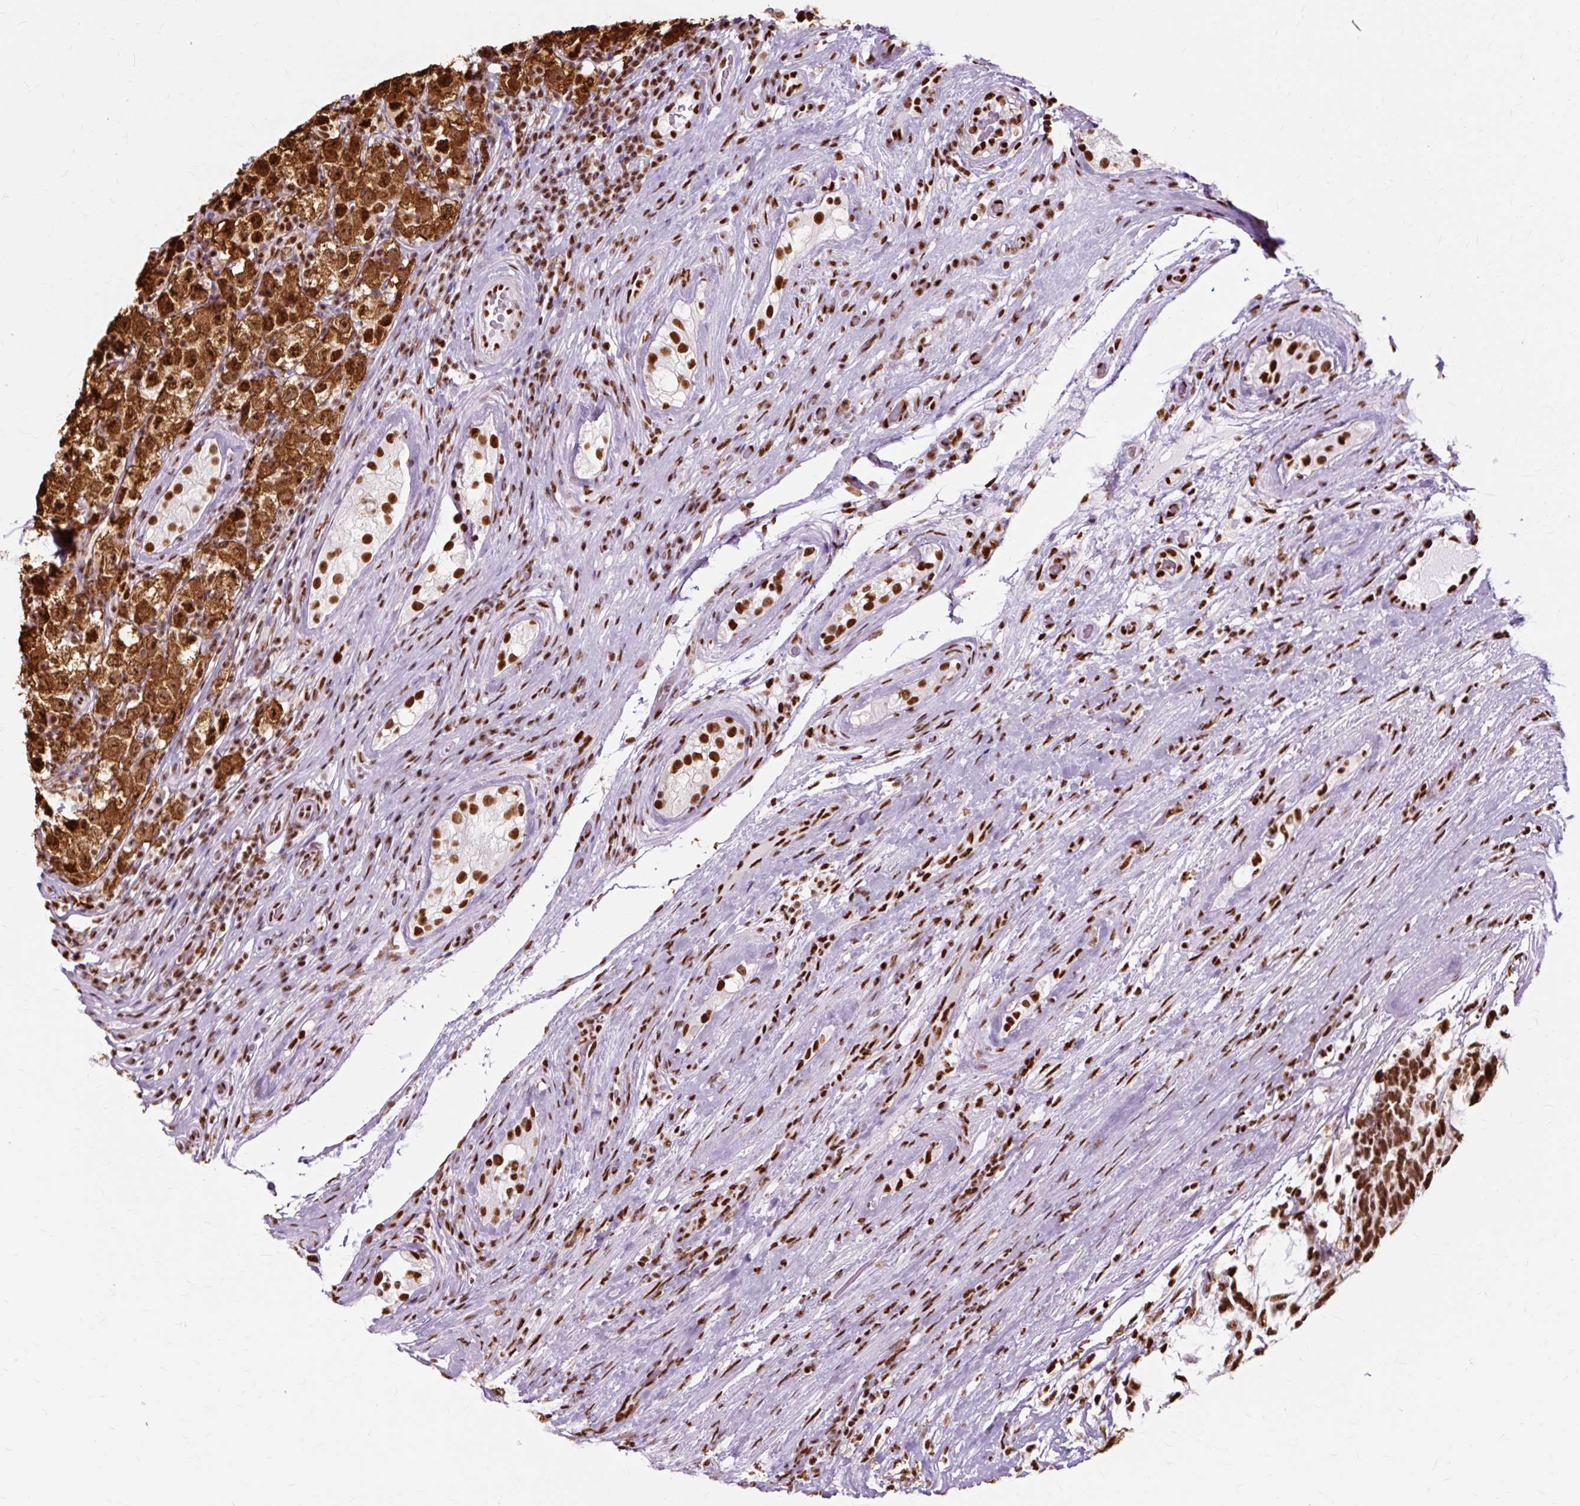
{"staining": {"intensity": "strong", "quantity": ">75%", "location": "cytoplasmic/membranous,nuclear"}, "tissue": "testis cancer", "cell_type": "Tumor cells", "image_type": "cancer", "snomed": [{"axis": "morphology", "description": "Seminoma, NOS"}, {"axis": "morphology", "description": "Carcinoma, Embryonal, NOS"}, {"axis": "topography", "description": "Testis"}], "caption": "Tumor cells show high levels of strong cytoplasmic/membranous and nuclear expression in approximately >75% of cells in seminoma (testis).", "gene": "XRCC6", "patient": {"sex": "male", "age": 41}}